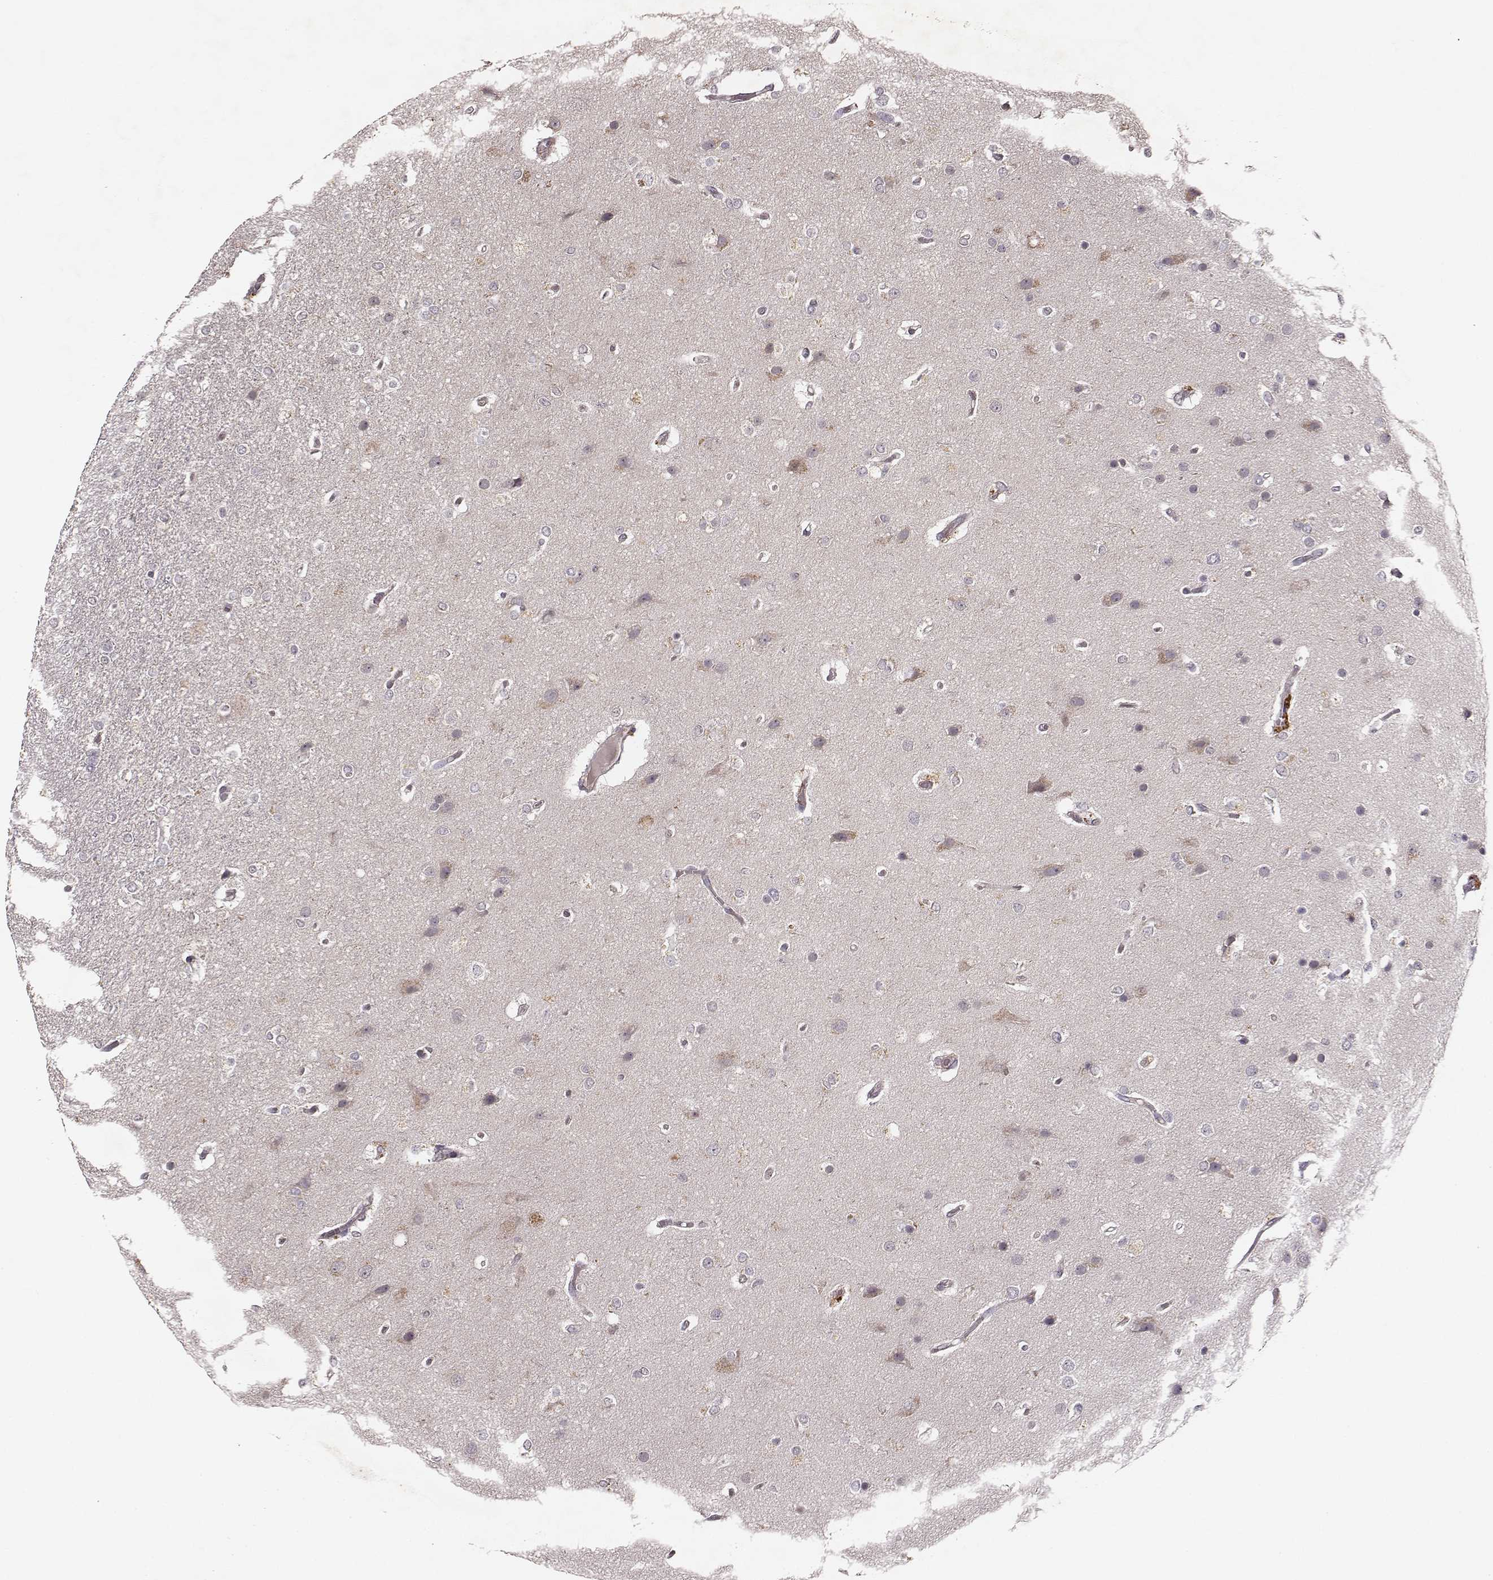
{"staining": {"intensity": "negative", "quantity": "none", "location": "none"}, "tissue": "glioma", "cell_type": "Tumor cells", "image_type": "cancer", "snomed": [{"axis": "morphology", "description": "Glioma, malignant, High grade"}, {"axis": "topography", "description": "Brain"}], "caption": "Glioma was stained to show a protein in brown. There is no significant staining in tumor cells. (Brightfield microscopy of DAB (3,3'-diaminobenzidine) immunohistochemistry (IHC) at high magnification).", "gene": "VPS26A", "patient": {"sex": "female", "age": 61}}